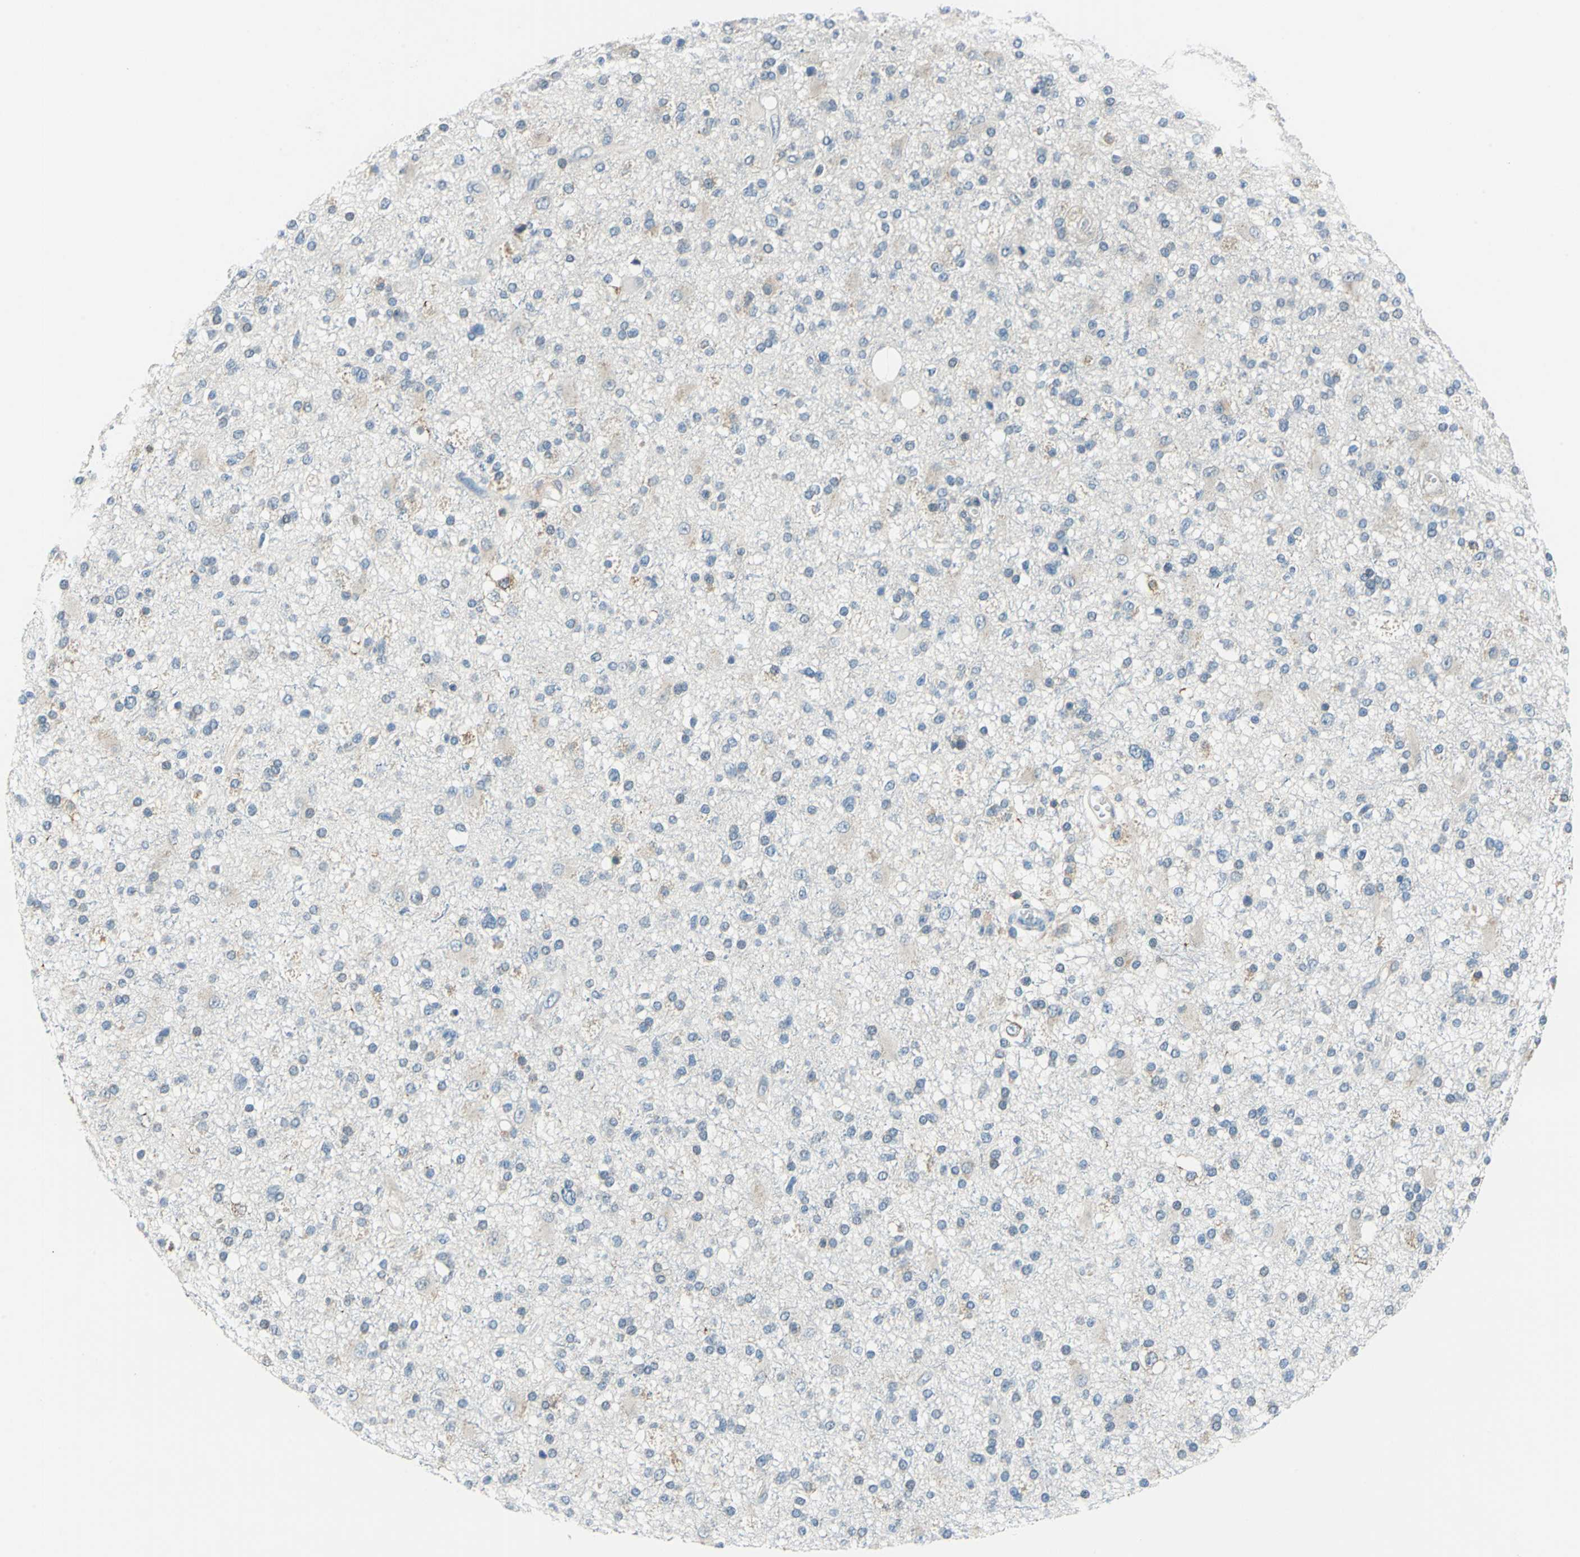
{"staining": {"intensity": "negative", "quantity": "none", "location": "none"}, "tissue": "glioma", "cell_type": "Tumor cells", "image_type": "cancer", "snomed": [{"axis": "morphology", "description": "Glioma, malignant, High grade"}, {"axis": "topography", "description": "Brain"}], "caption": "Glioma was stained to show a protein in brown. There is no significant expression in tumor cells.", "gene": "CPA3", "patient": {"sex": "male", "age": 33}}